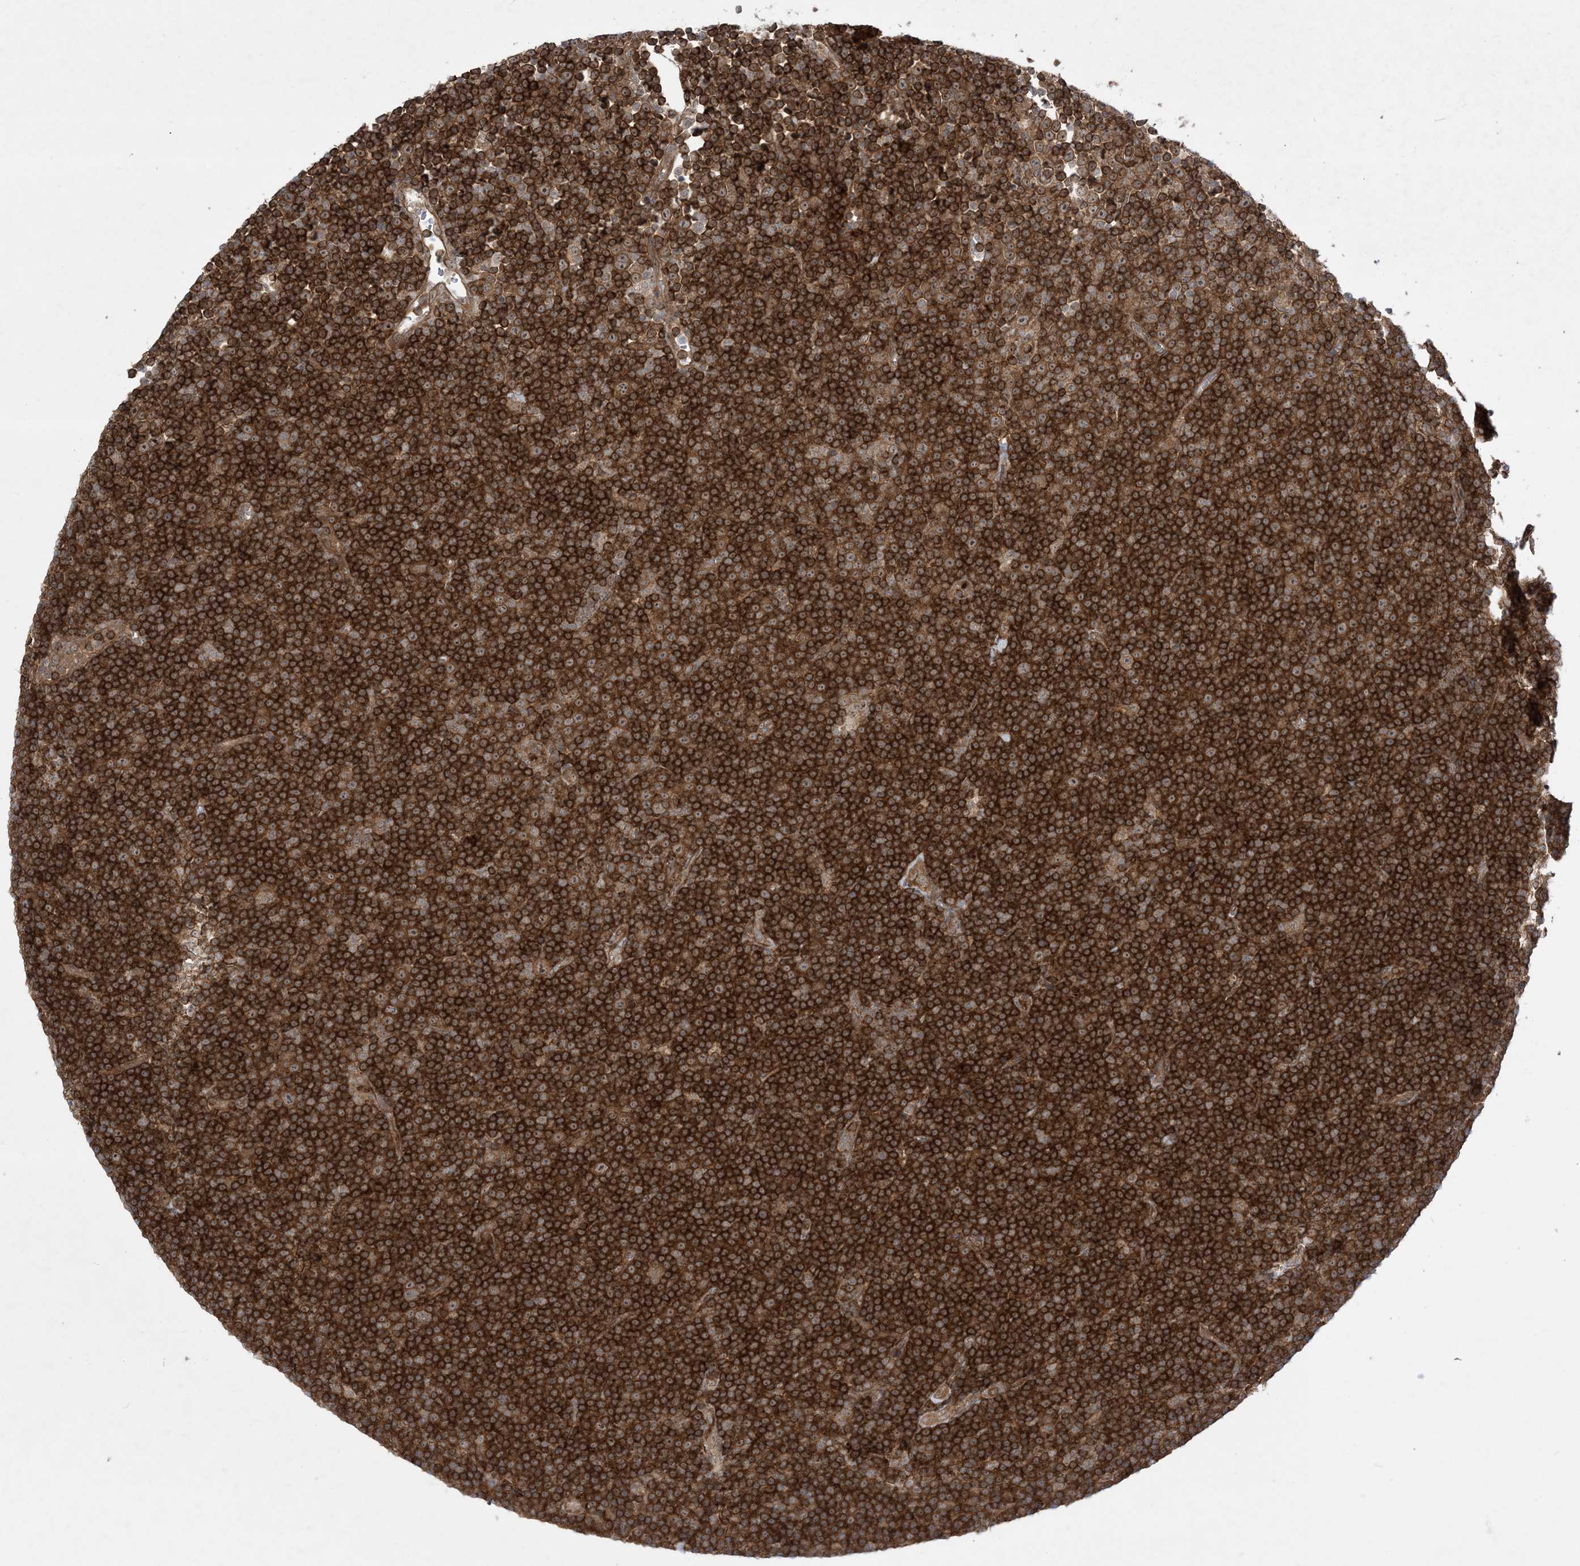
{"staining": {"intensity": "strong", "quantity": ">75%", "location": "cytoplasmic/membranous,nuclear"}, "tissue": "lymphoma", "cell_type": "Tumor cells", "image_type": "cancer", "snomed": [{"axis": "morphology", "description": "Malignant lymphoma, non-Hodgkin's type, Low grade"}, {"axis": "topography", "description": "Lymph node"}], "caption": "Protein positivity by IHC exhibits strong cytoplasmic/membranous and nuclear positivity in approximately >75% of tumor cells in malignant lymphoma, non-Hodgkin's type (low-grade).", "gene": "SOGA3", "patient": {"sex": "female", "age": 67}}